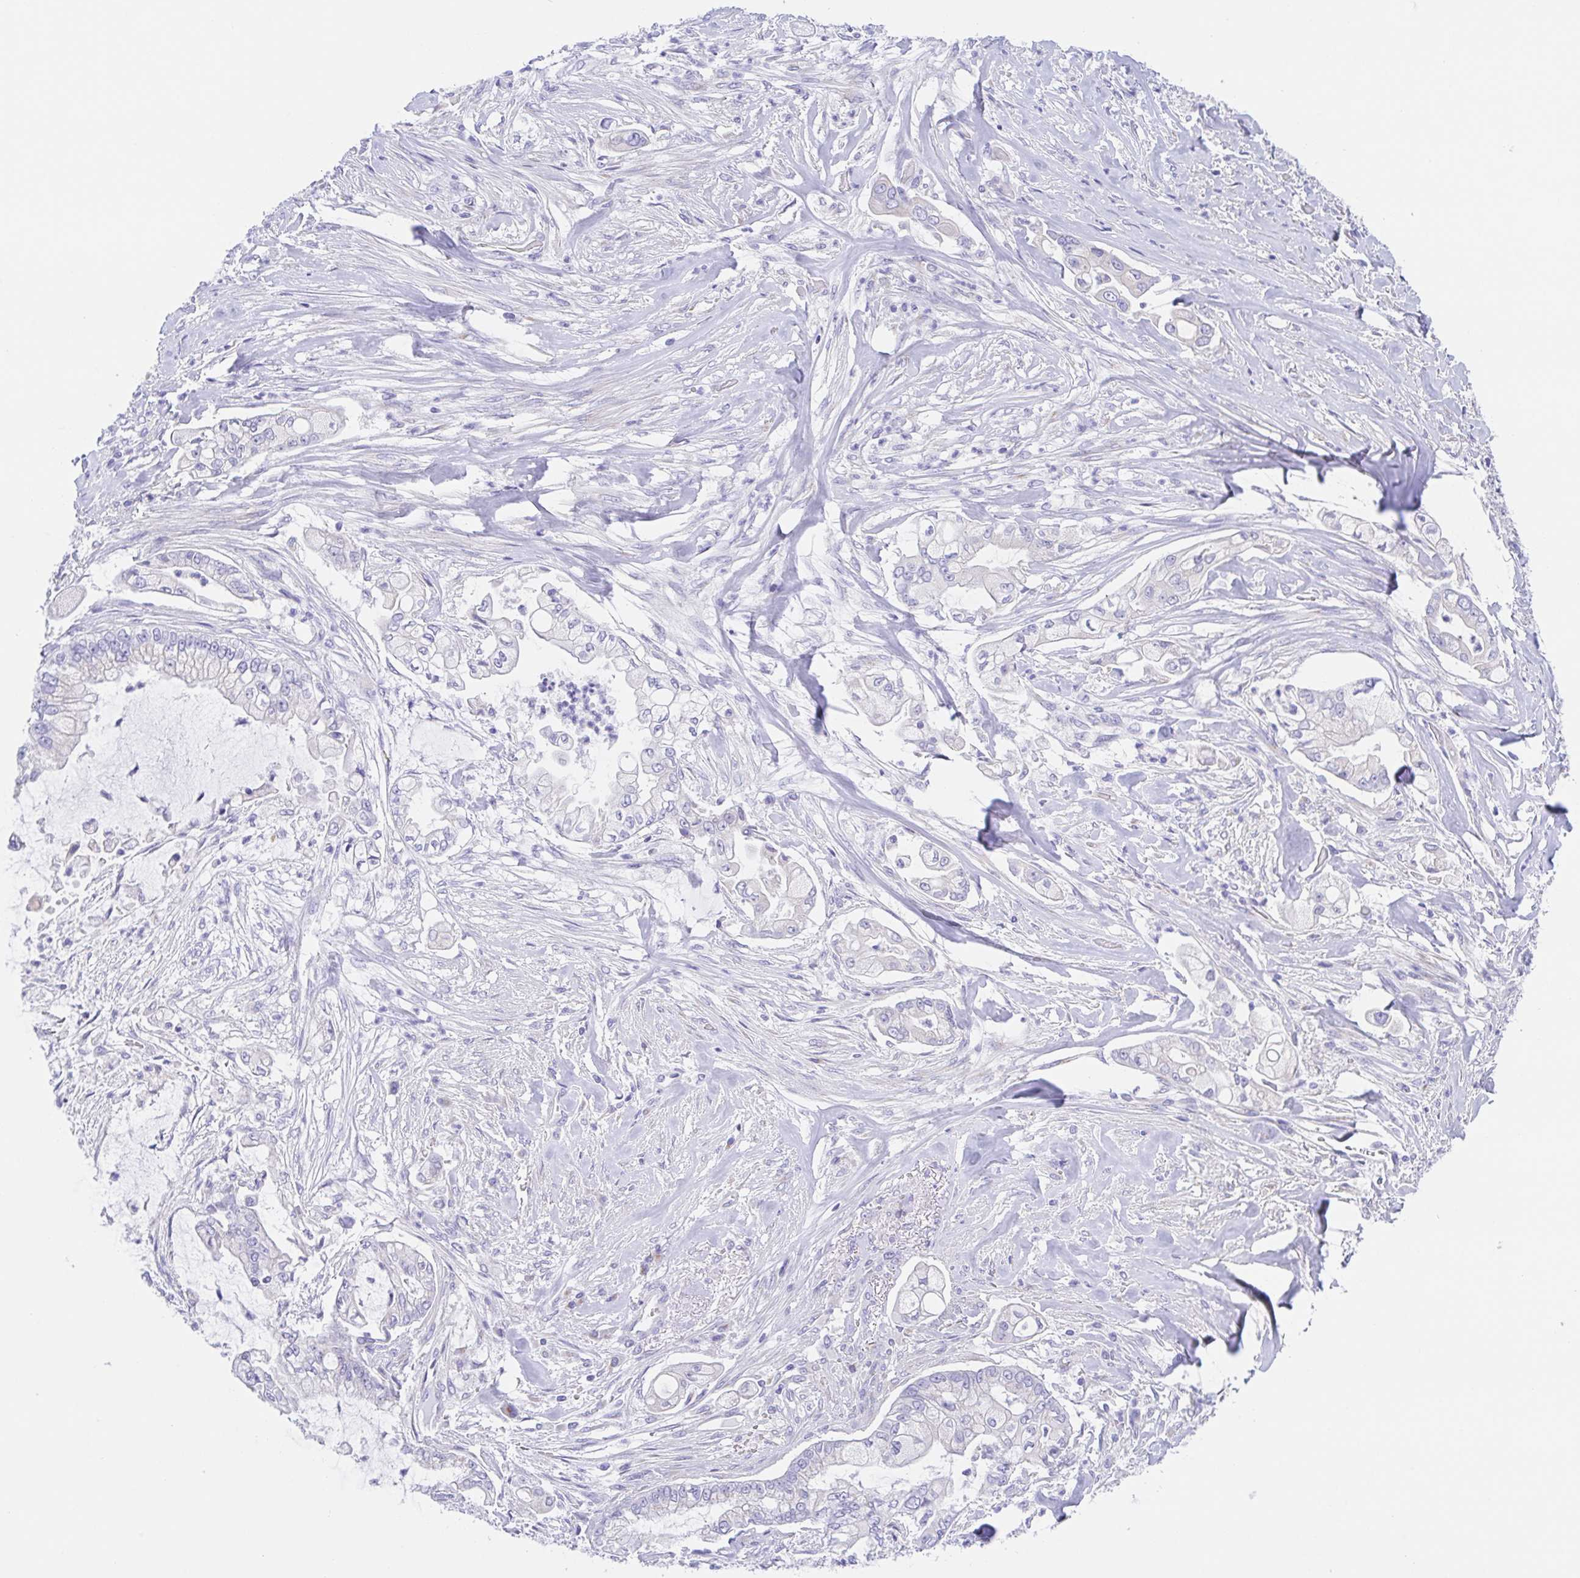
{"staining": {"intensity": "negative", "quantity": "none", "location": "none"}, "tissue": "pancreatic cancer", "cell_type": "Tumor cells", "image_type": "cancer", "snomed": [{"axis": "morphology", "description": "Adenocarcinoma, NOS"}, {"axis": "topography", "description": "Pancreas"}], "caption": "There is no significant expression in tumor cells of adenocarcinoma (pancreatic).", "gene": "SCG3", "patient": {"sex": "female", "age": 69}}